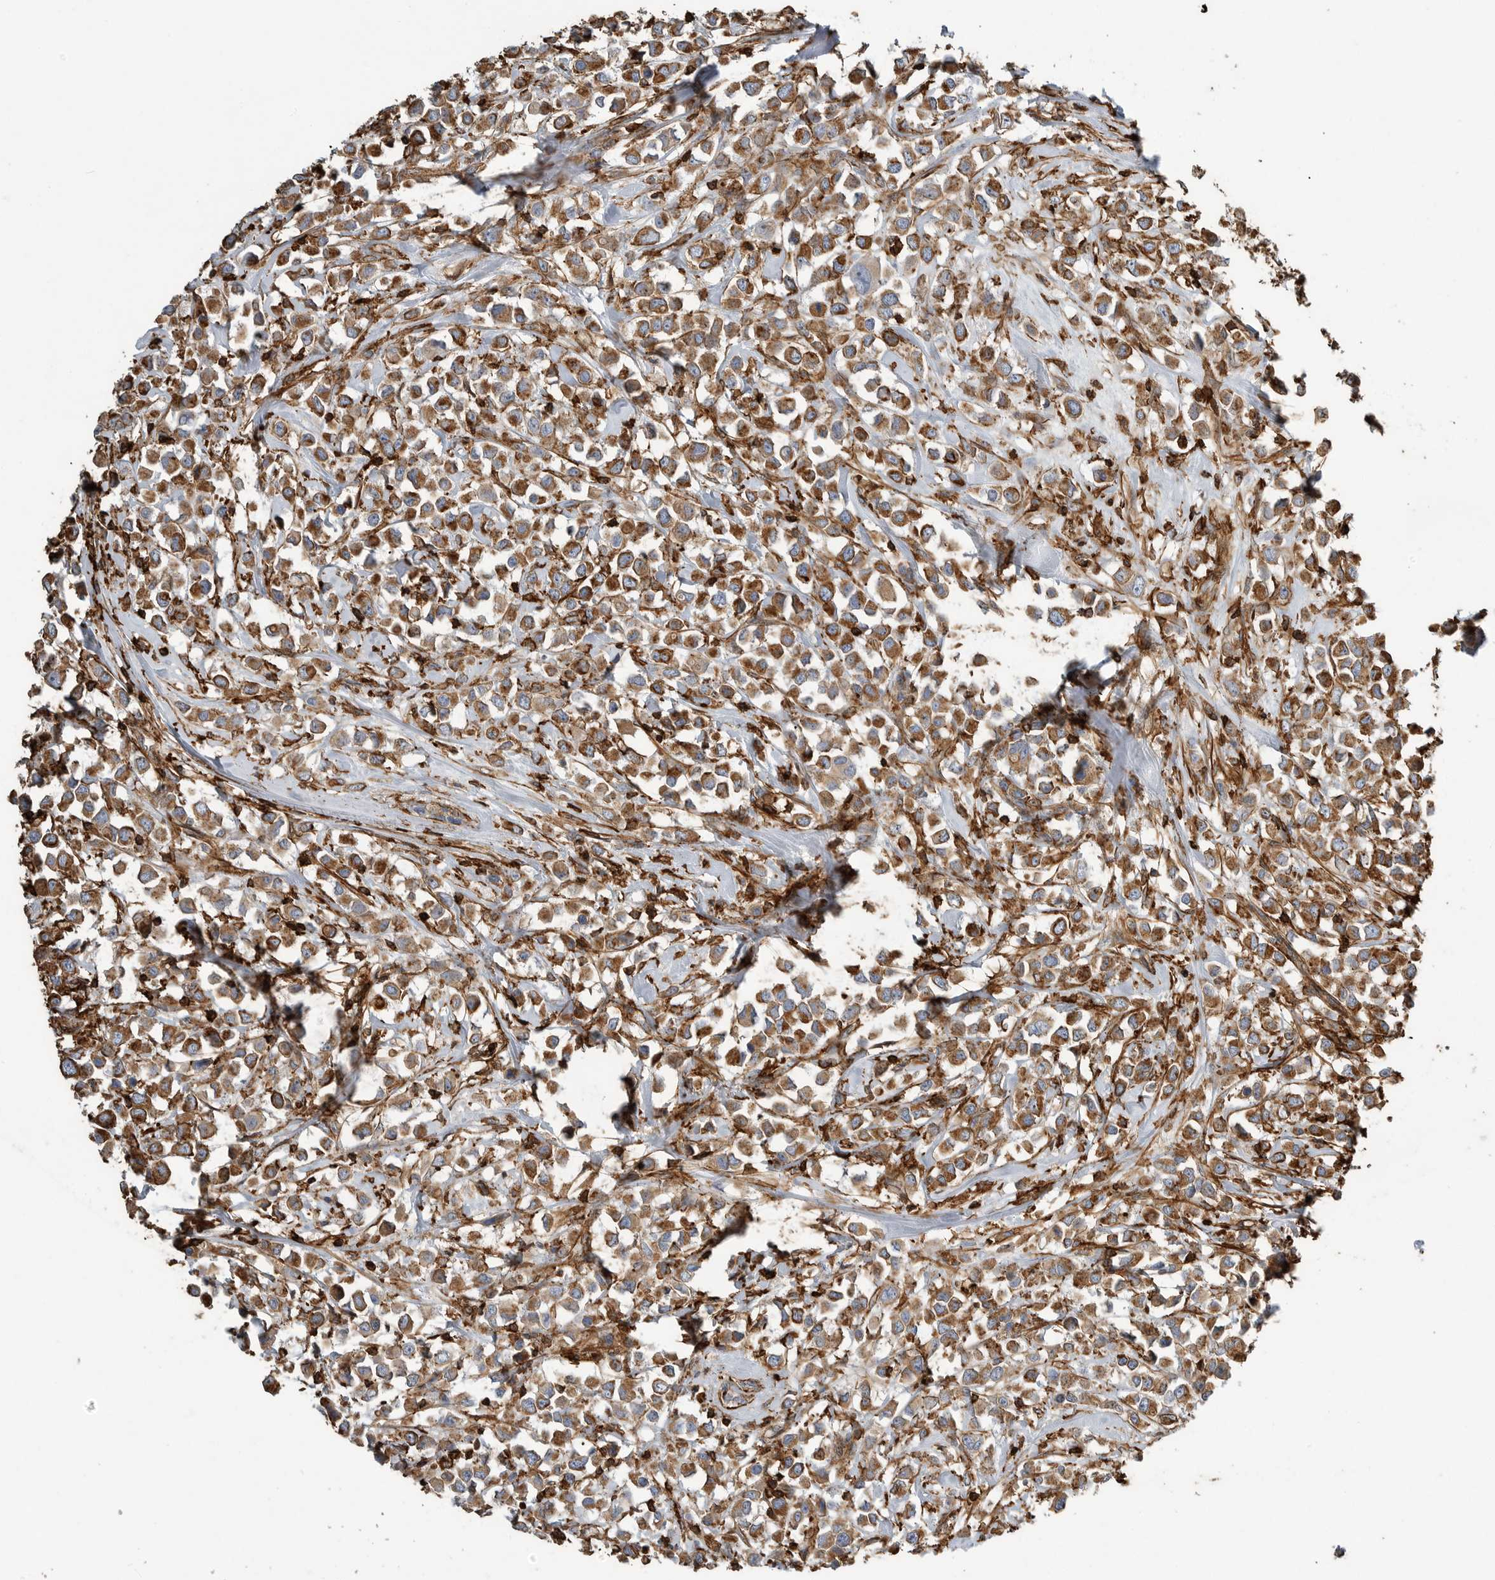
{"staining": {"intensity": "moderate", "quantity": ">75%", "location": "cytoplasmic/membranous"}, "tissue": "breast cancer", "cell_type": "Tumor cells", "image_type": "cancer", "snomed": [{"axis": "morphology", "description": "Duct carcinoma"}, {"axis": "topography", "description": "Breast"}], "caption": "Tumor cells demonstrate moderate cytoplasmic/membranous staining in approximately >75% of cells in breast cancer. The staining was performed using DAB to visualize the protein expression in brown, while the nuclei were stained in blue with hematoxylin (Magnification: 20x).", "gene": "GPER1", "patient": {"sex": "female", "age": 61}}